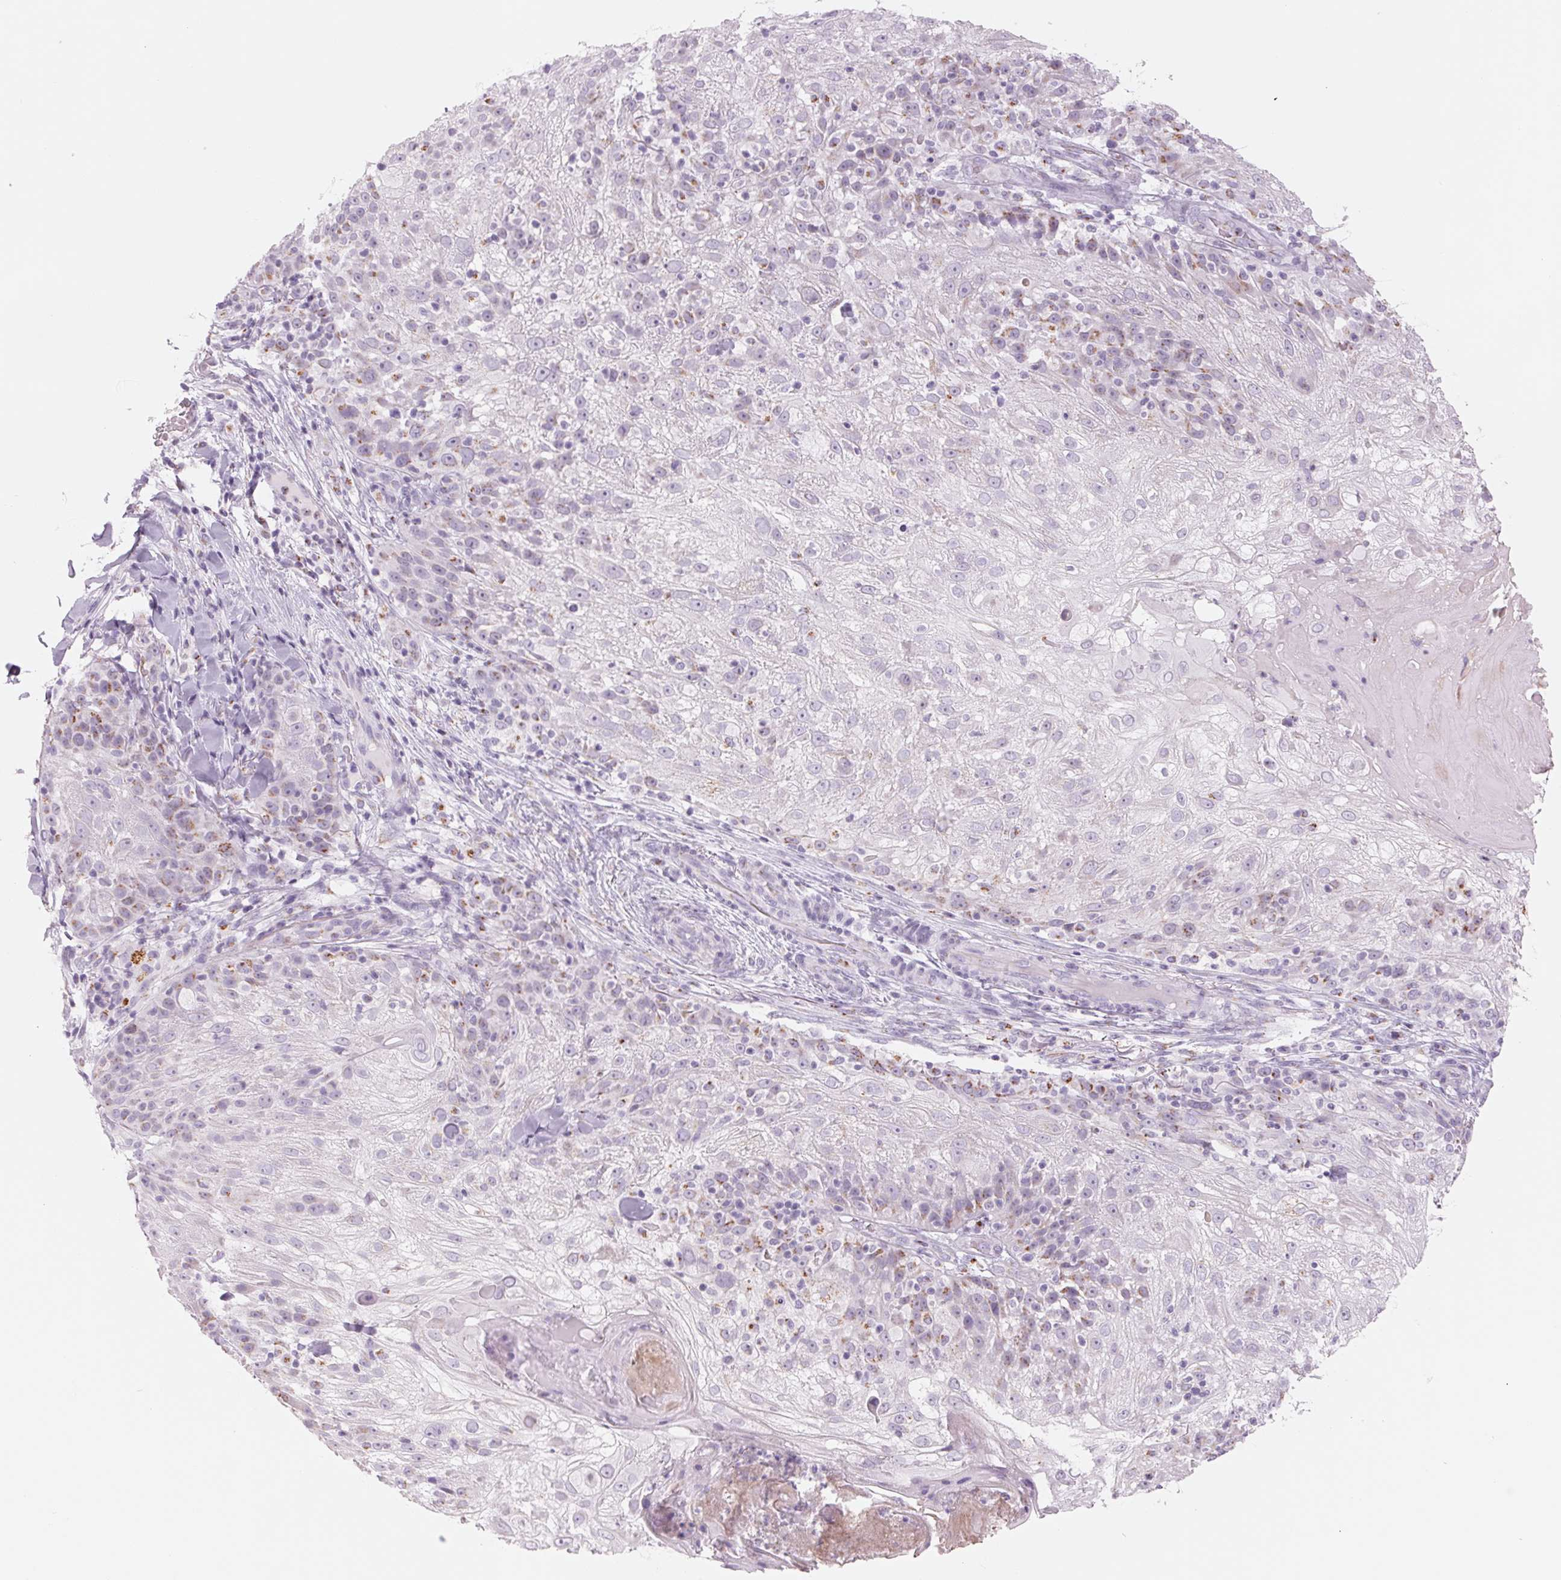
{"staining": {"intensity": "moderate", "quantity": "<25%", "location": "cytoplasmic/membranous"}, "tissue": "skin cancer", "cell_type": "Tumor cells", "image_type": "cancer", "snomed": [{"axis": "morphology", "description": "Normal tissue, NOS"}, {"axis": "morphology", "description": "Squamous cell carcinoma, NOS"}, {"axis": "topography", "description": "Skin"}], "caption": "About <25% of tumor cells in squamous cell carcinoma (skin) exhibit moderate cytoplasmic/membranous protein positivity as visualized by brown immunohistochemical staining.", "gene": "GALNT7", "patient": {"sex": "female", "age": 83}}